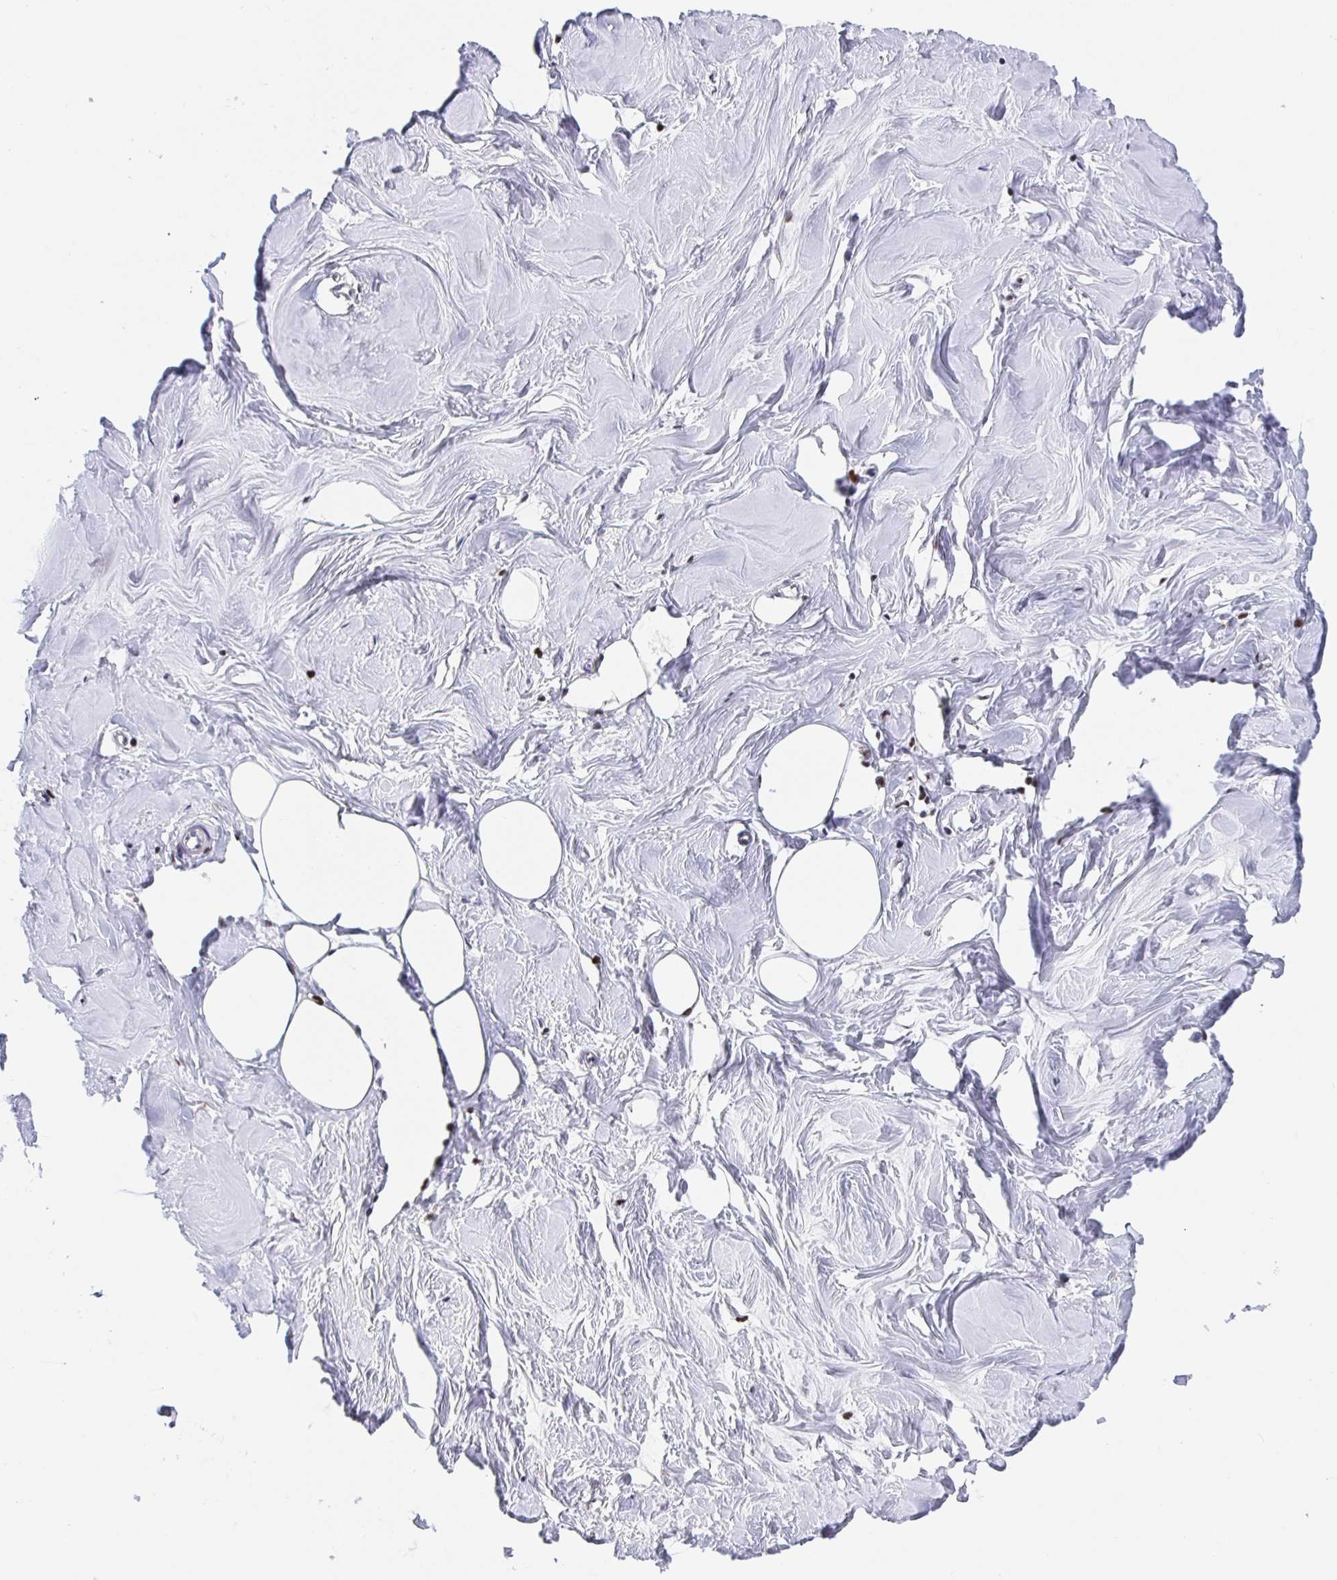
{"staining": {"intensity": "negative", "quantity": "none", "location": "none"}, "tissue": "breast", "cell_type": "Adipocytes", "image_type": "normal", "snomed": [{"axis": "morphology", "description": "Normal tissue, NOS"}, {"axis": "topography", "description": "Breast"}], "caption": "Photomicrograph shows no protein positivity in adipocytes of unremarkable breast. Brightfield microscopy of immunohistochemistry (IHC) stained with DAB (brown) and hematoxylin (blue), captured at high magnification.", "gene": "SETD5", "patient": {"sex": "female", "age": 27}}